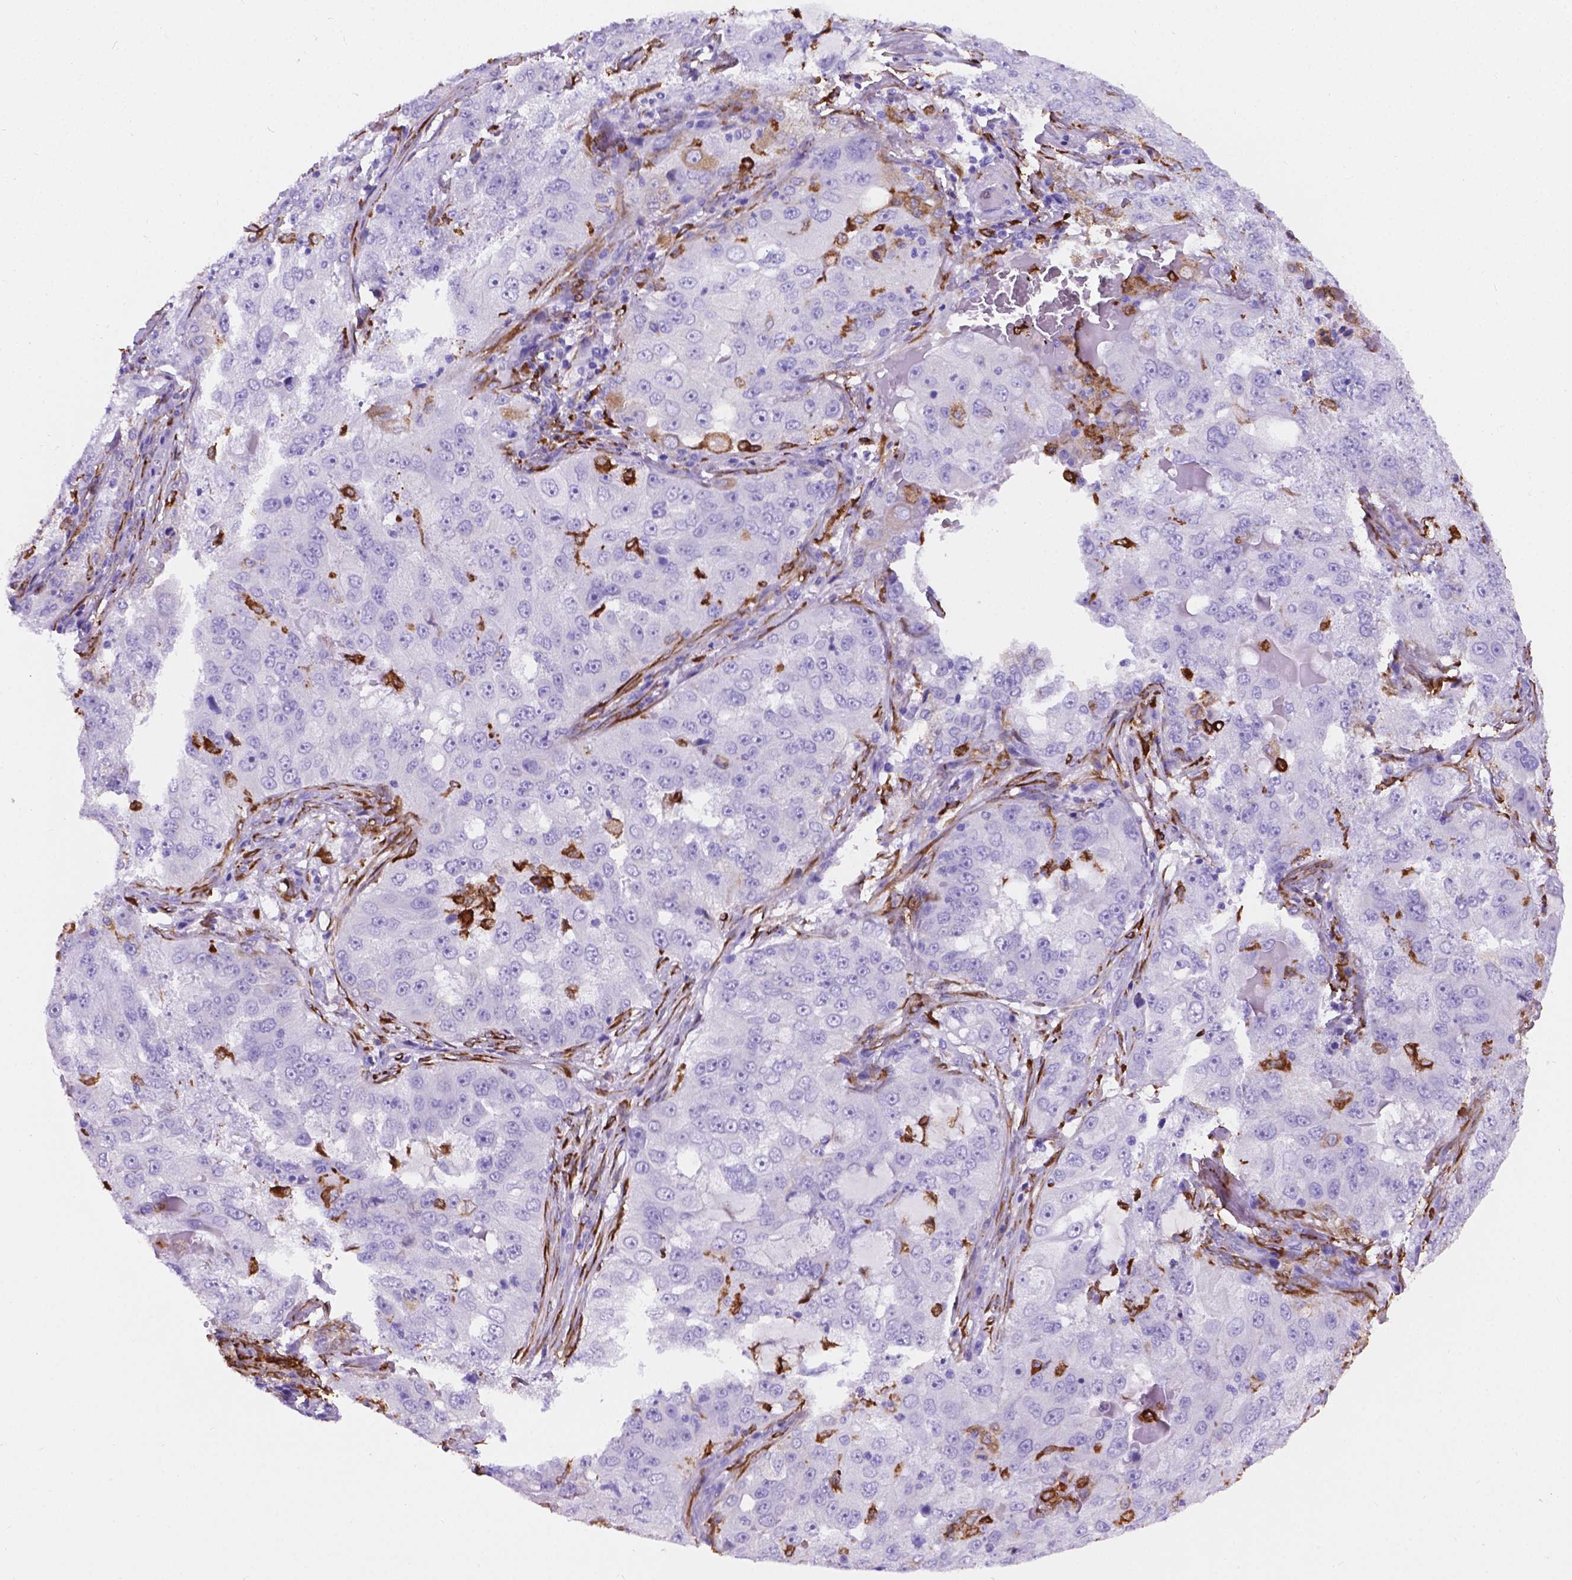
{"staining": {"intensity": "negative", "quantity": "none", "location": "none"}, "tissue": "lung cancer", "cell_type": "Tumor cells", "image_type": "cancer", "snomed": [{"axis": "morphology", "description": "Adenocarcinoma, NOS"}, {"axis": "topography", "description": "Lung"}], "caption": "This is a histopathology image of immunohistochemistry staining of lung cancer (adenocarcinoma), which shows no expression in tumor cells.", "gene": "MACF1", "patient": {"sex": "female", "age": 61}}